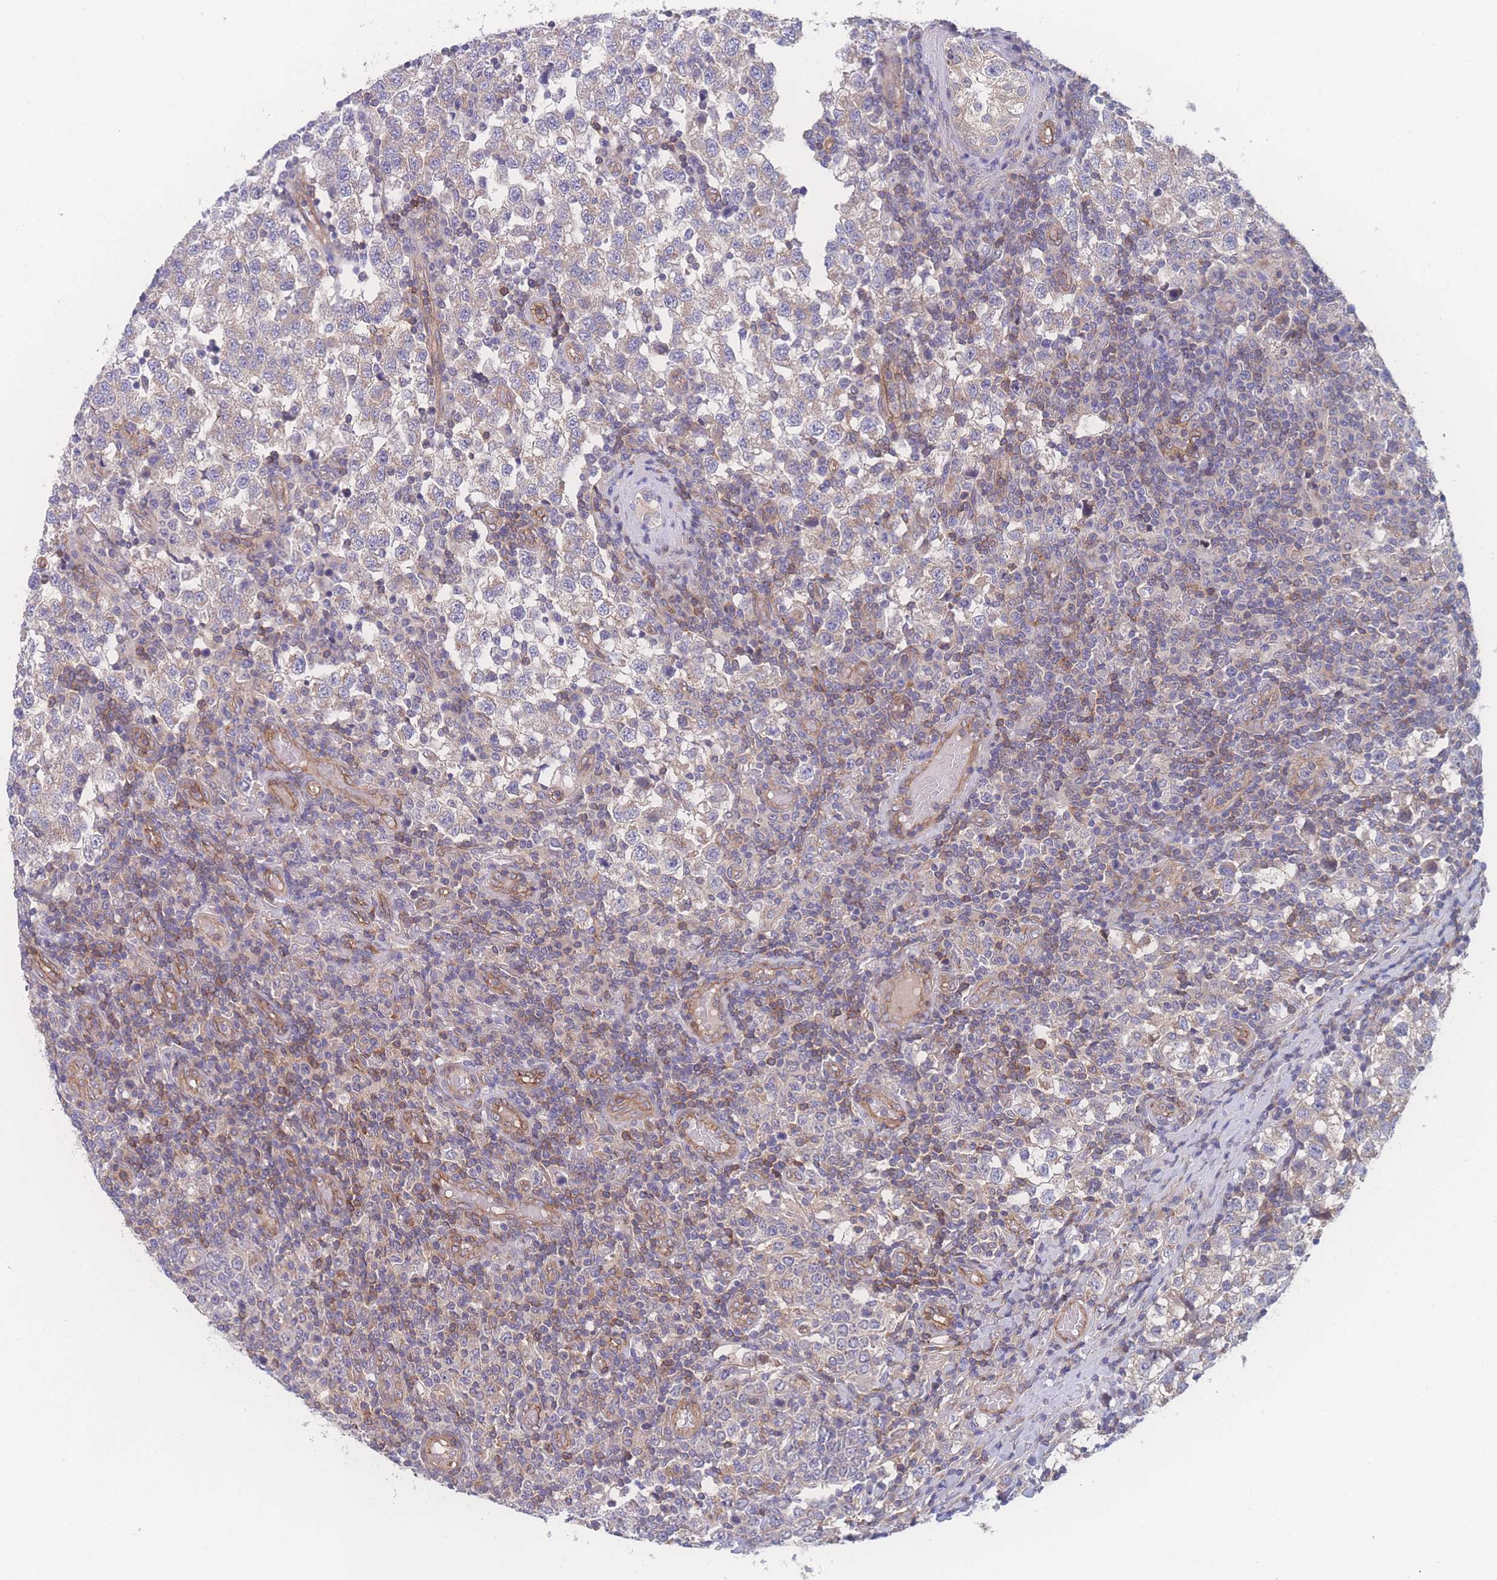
{"staining": {"intensity": "weak", "quantity": "25%-75%", "location": "cytoplasmic/membranous"}, "tissue": "testis cancer", "cell_type": "Tumor cells", "image_type": "cancer", "snomed": [{"axis": "morphology", "description": "Seminoma, NOS"}, {"axis": "topography", "description": "Testis"}], "caption": "Testis cancer stained with IHC reveals weak cytoplasmic/membranous positivity in approximately 25%-75% of tumor cells.", "gene": "CFAP97", "patient": {"sex": "male", "age": 34}}